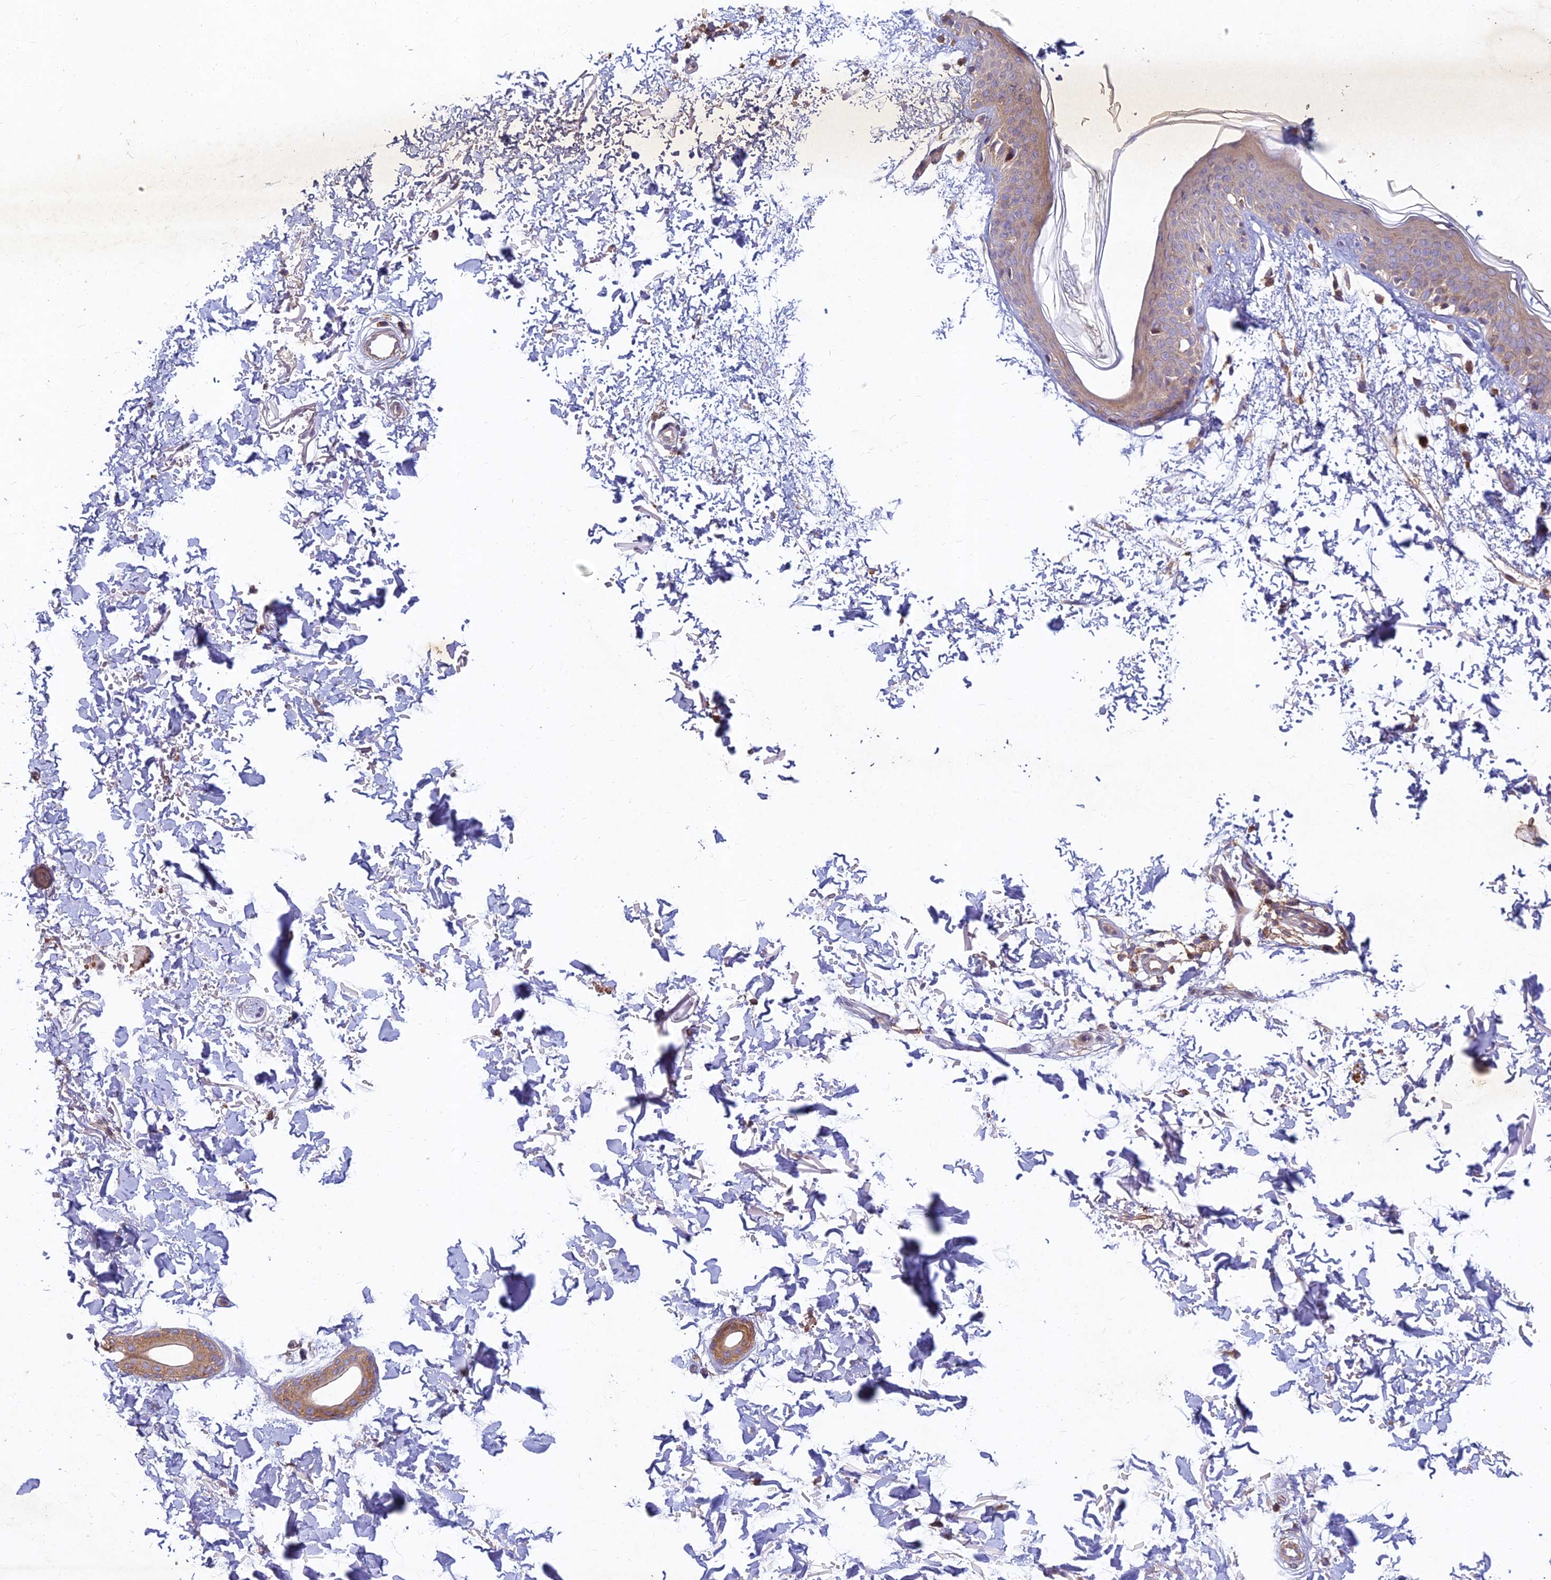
{"staining": {"intensity": "negative", "quantity": "none", "location": "none"}, "tissue": "skin", "cell_type": "Fibroblasts", "image_type": "normal", "snomed": [{"axis": "morphology", "description": "Normal tissue, NOS"}, {"axis": "topography", "description": "Skin"}], "caption": "DAB immunohistochemical staining of unremarkable human skin reveals no significant positivity in fibroblasts.", "gene": "RELCH", "patient": {"sex": "male", "age": 66}}